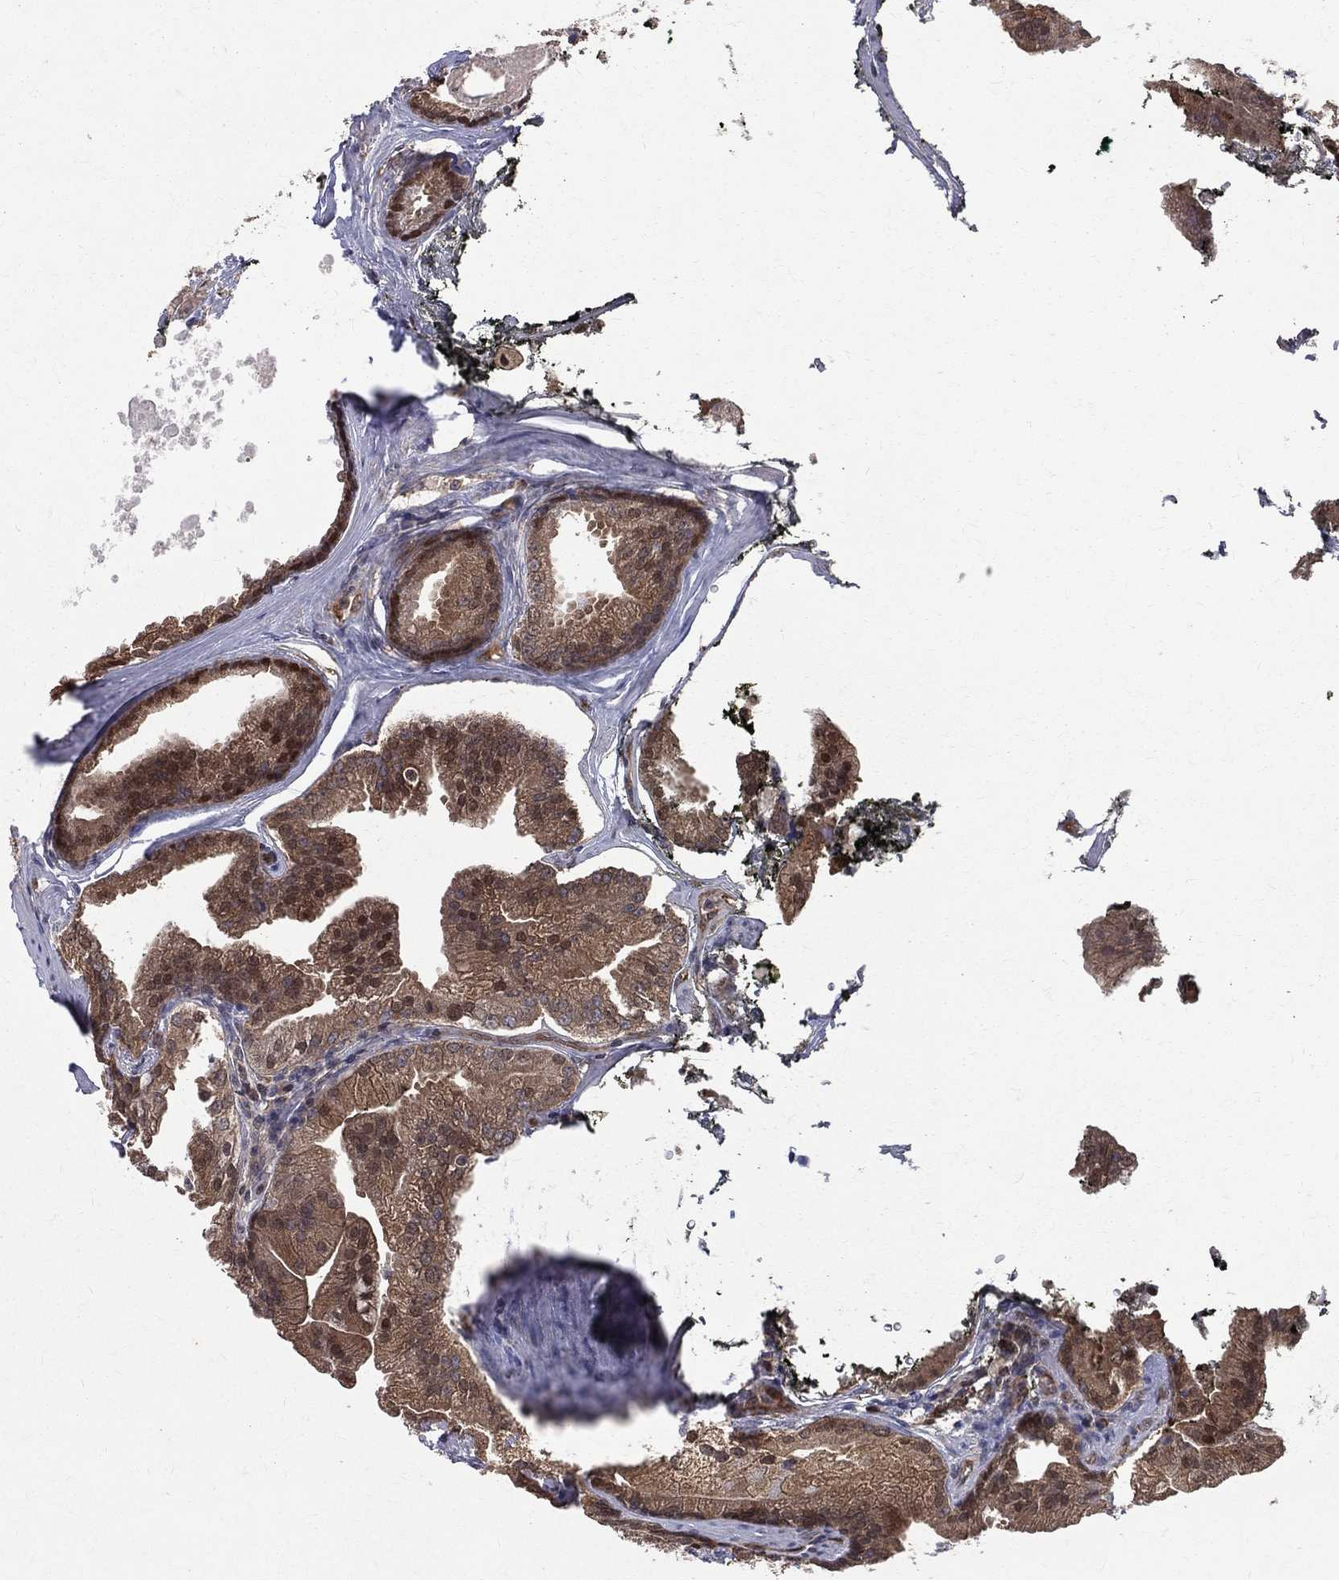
{"staining": {"intensity": "moderate", "quantity": ">75%", "location": "cytoplasmic/membranous"}, "tissue": "prostate cancer", "cell_type": "Tumor cells", "image_type": "cancer", "snomed": [{"axis": "morphology", "description": "Adenocarcinoma, NOS"}, {"axis": "morphology", "description": "Adenocarcinoma, High grade"}, {"axis": "topography", "description": "Prostate"}], "caption": "The immunohistochemical stain labels moderate cytoplasmic/membranous staining in tumor cells of high-grade adenocarcinoma (prostate) tissue. (DAB = brown stain, brightfield microscopy at high magnification).", "gene": "GMPR2", "patient": {"sex": "male", "age": 64}}